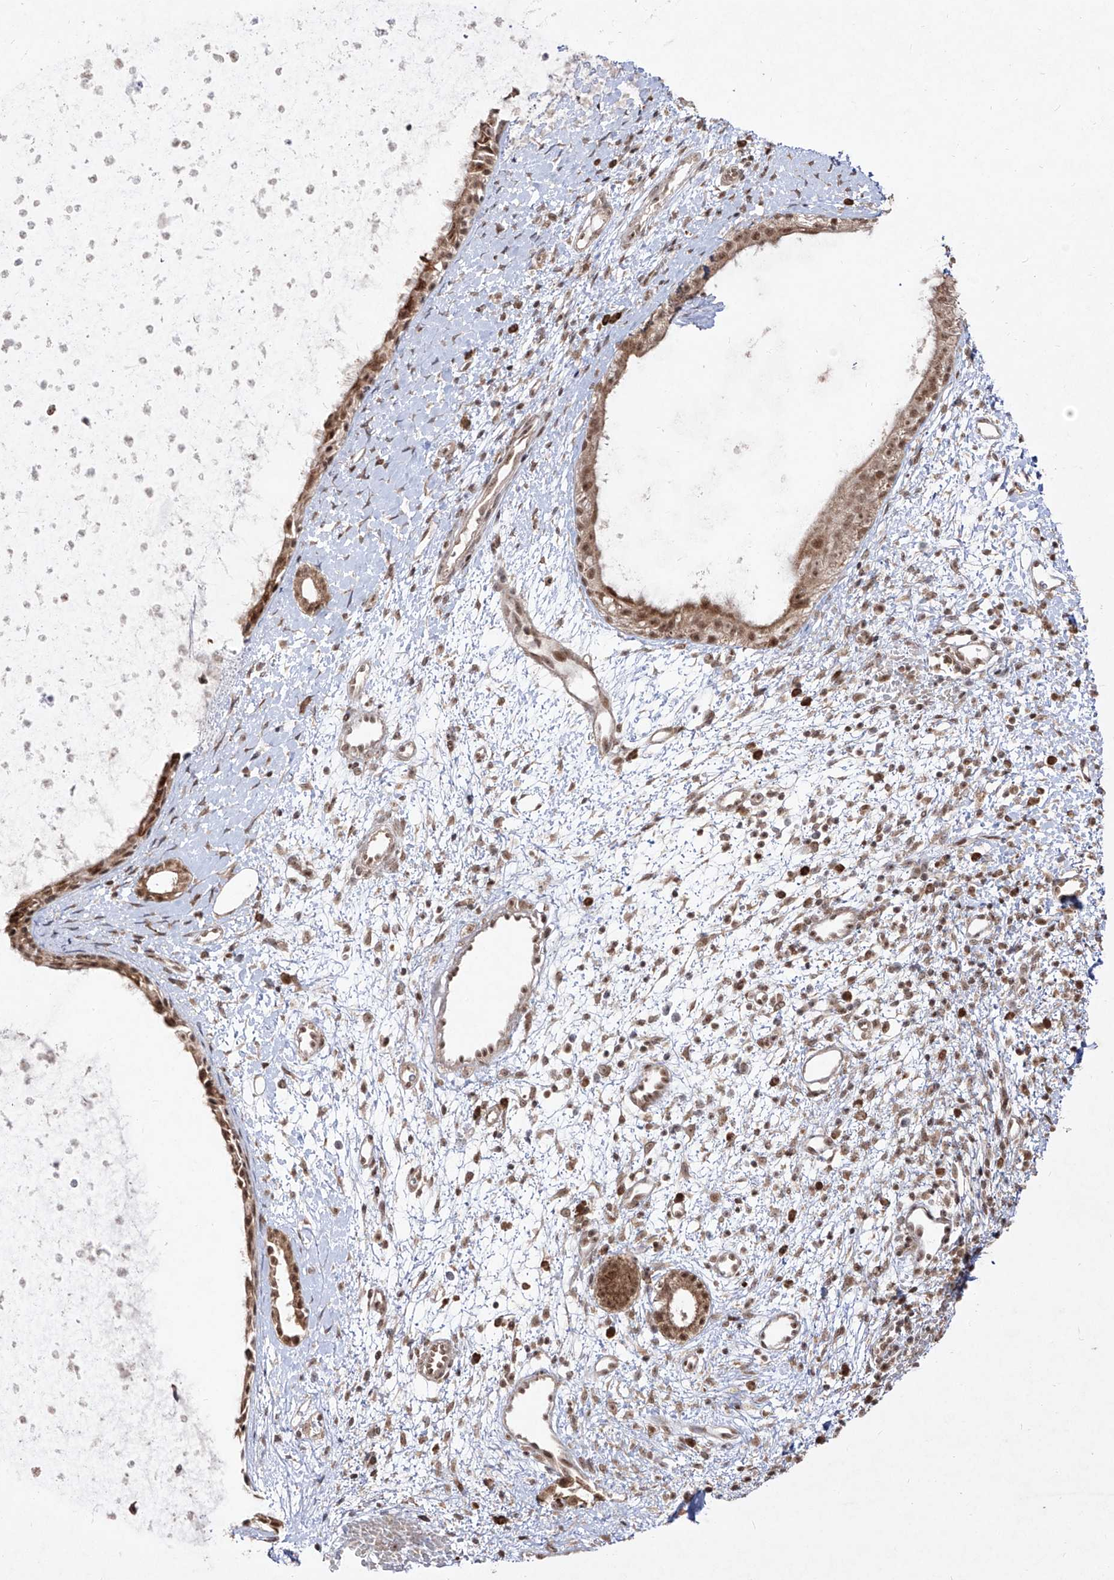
{"staining": {"intensity": "moderate", "quantity": ">75%", "location": "cytoplasmic/membranous,nuclear"}, "tissue": "nasopharynx", "cell_type": "Respiratory epithelial cells", "image_type": "normal", "snomed": [{"axis": "morphology", "description": "Normal tissue, NOS"}, {"axis": "topography", "description": "Nasopharynx"}], "caption": "This micrograph demonstrates immunohistochemistry staining of normal human nasopharynx, with medium moderate cytoplasmic/membranous,nuclear expression in about >75% of respiratory epithelial cells.", "gene": "SNRNP27", "patient": {"sex": "male", "age": 22}}